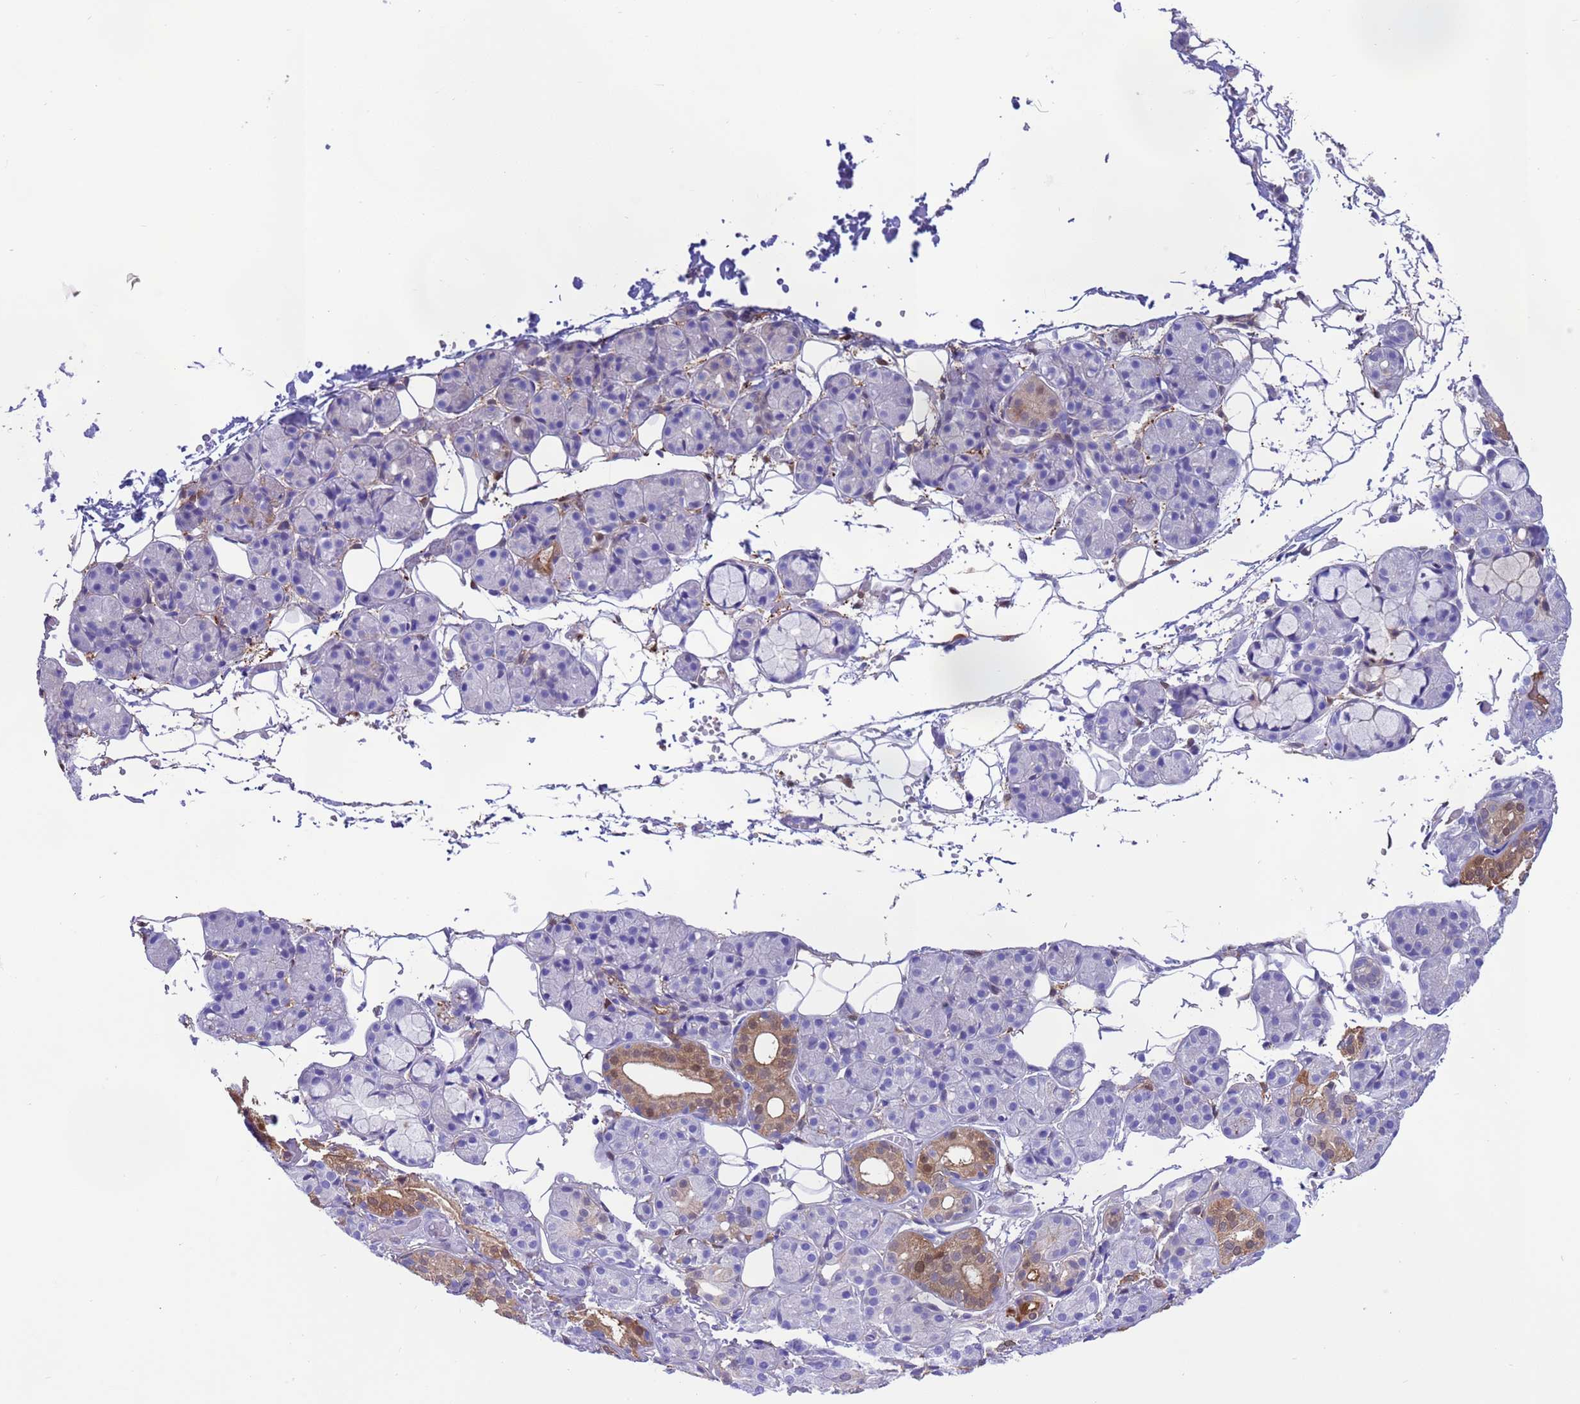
{"staining": {"intensity": "moderate", "quantity": "<25%", "location": "cytoplasmic/membranous,nuclear"}, "tissue": "salivary gland", "cell_type": "Glandular cells", "image_type": "normal", "snomed": [{"axis": "morphology", "description": "Normal tissue, NOS"}, {"axis": "topography", "description": "Salivary gland"}], "caption": "The image demonstrates staining of unremarkable salivary gland, revealing moderate cytoplasmic/membranous,nuclear protein staining (brown color) within glandular cells. (Brightfield microscopy of DAB IHC at high magnification).", "gene": "C6orf47", "patient": {"sex": "male", "age": 63}}